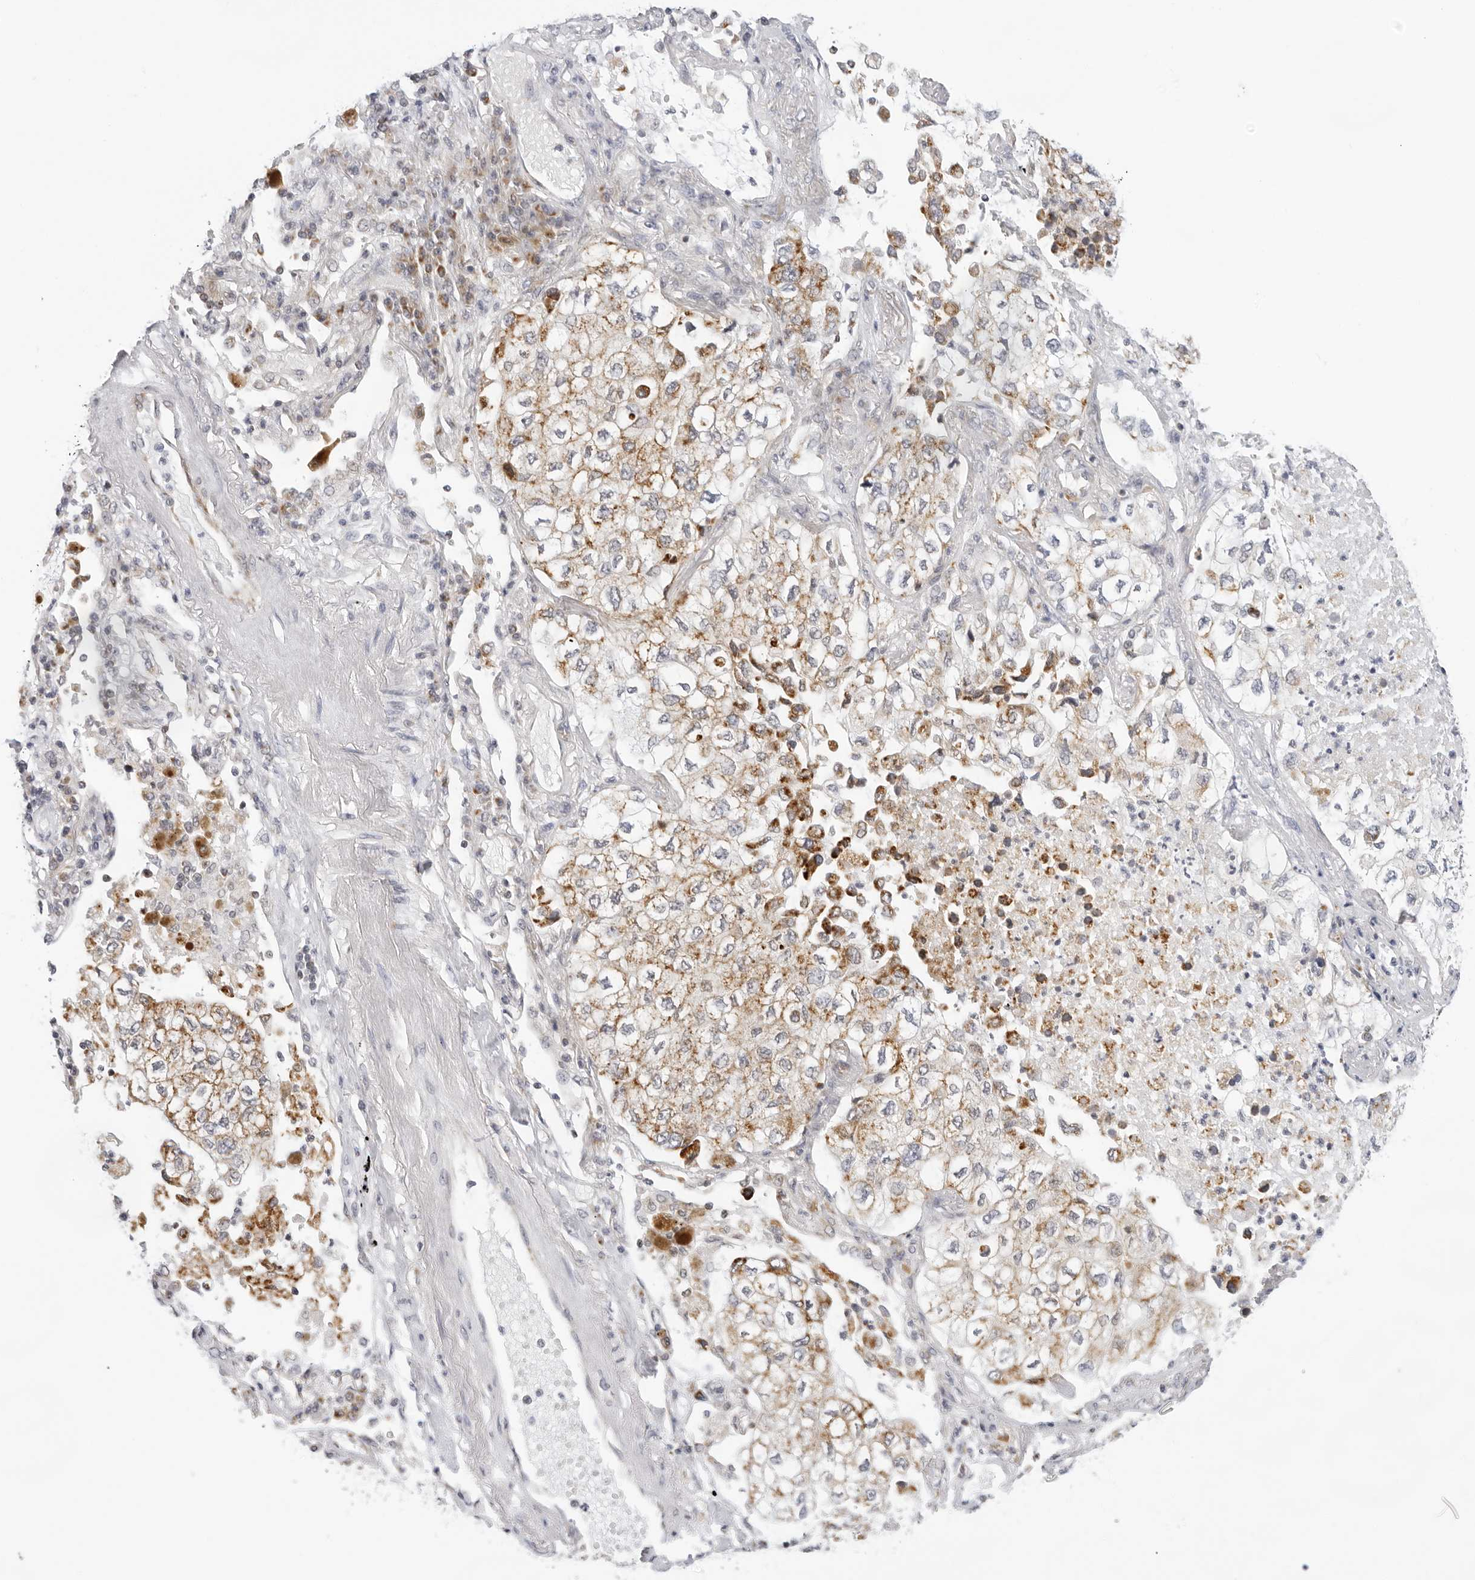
{"staining": {"intensity": "moderate", "quantity": ">75%", "location": "cytoplasmic/membranous"}, "tissue": "lung cancer", "cell_type": "Tumor cells", "image_type": "cancer", "snomed": [{"axis": "morphology", "description": "Adenocarcinoma, NOS"}, {"axis": "topography", "description": "Lung"}], "caption": "Lung adenocarcinoma was stained to show a protein in brown. There is medium levels of moderate cytoplasmic/membranous staining in approximately >75% of tumor cells.", "gene": "CIART", "patient": {"sex": "male", "age": 63}}